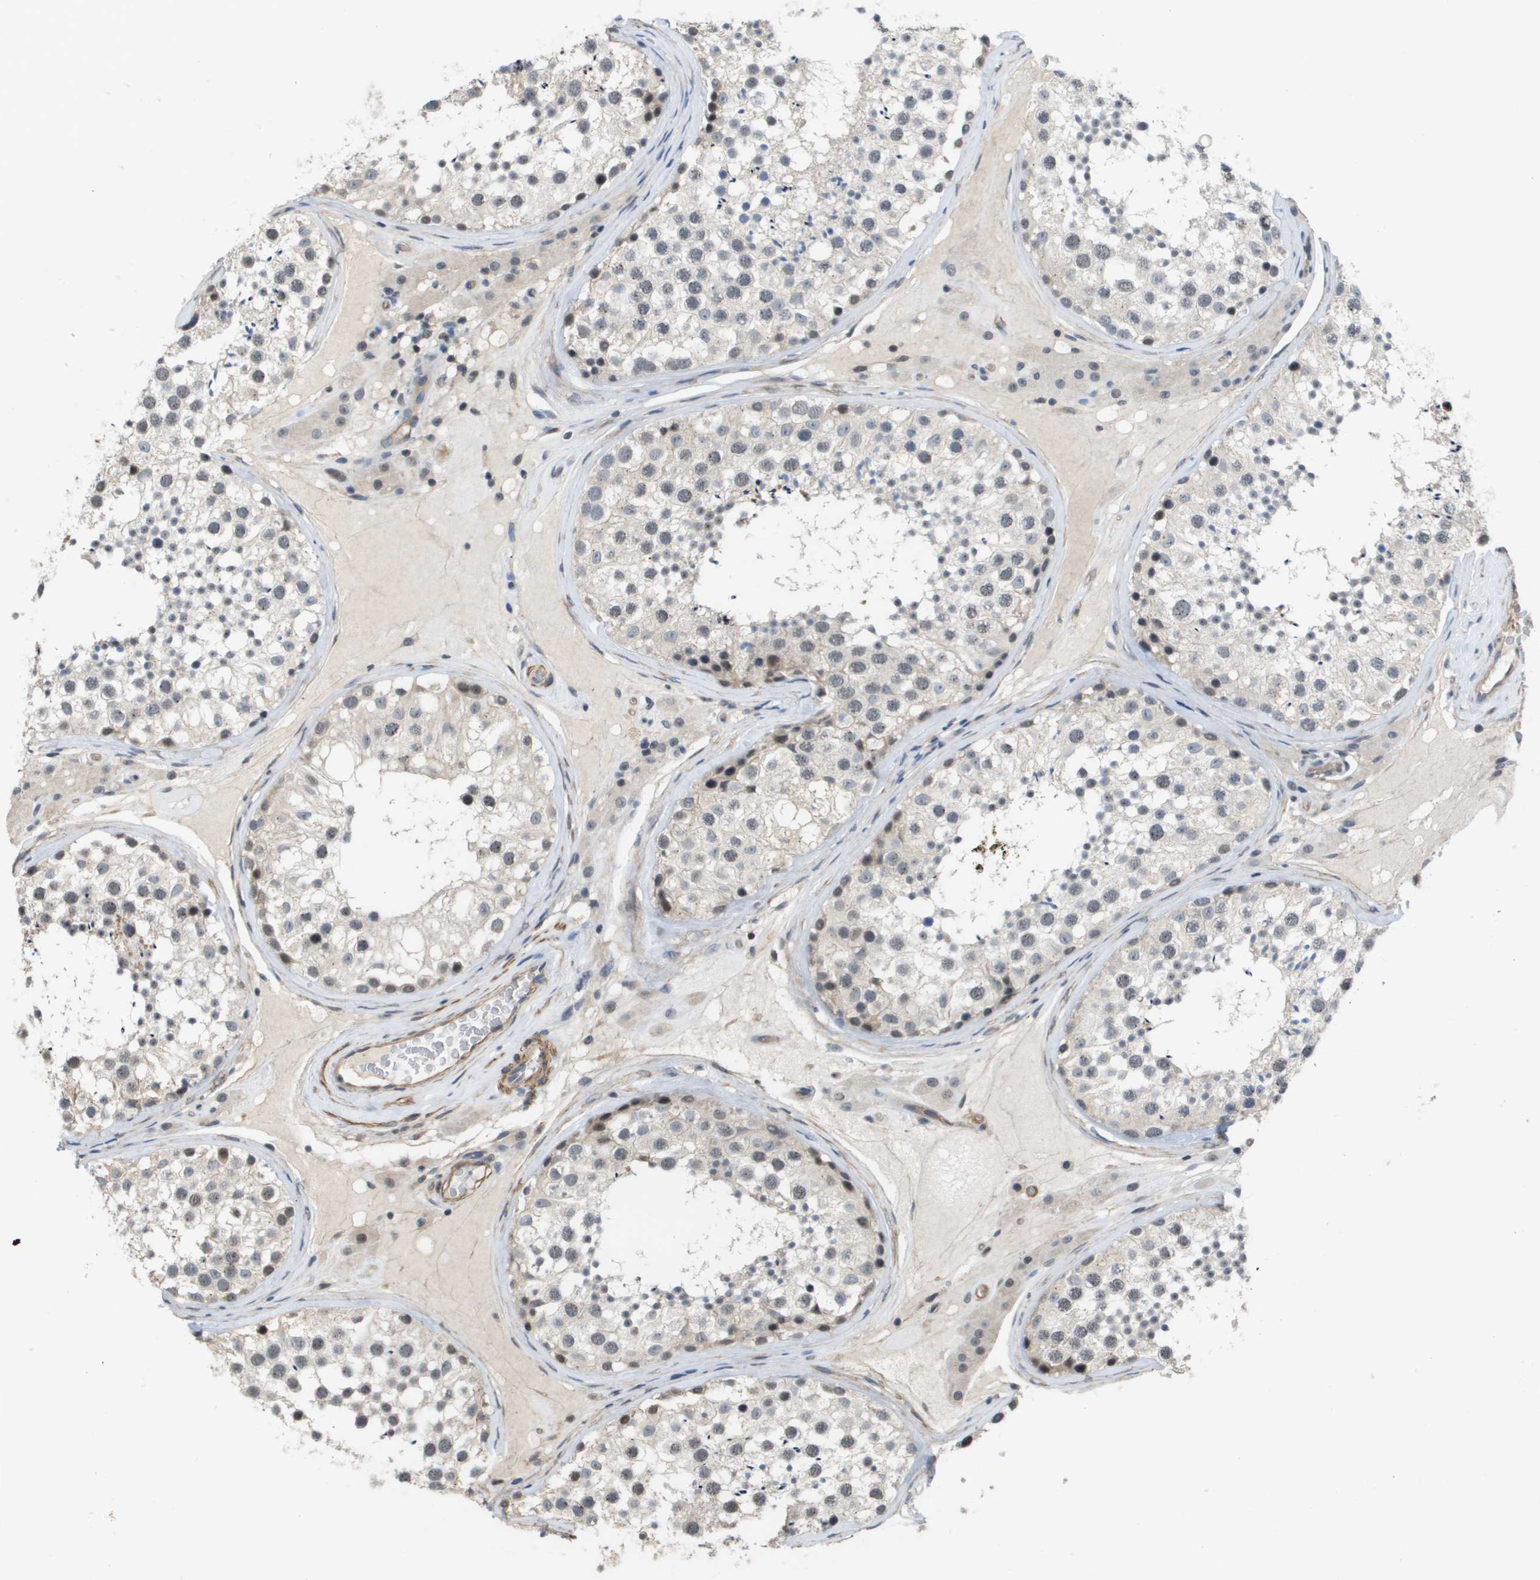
{"staining": {"intensity": "weak", "quantity": "25%-75%", "location": "nuclear"}, "tissue": "testis", "cell_type": "Cells in seminiferous ducts", "image_type": "normal", "snomed": [{"axis": "morphology", "description": "Normal tissue, NOS"}, {"axis": "topography", "description": "Testis"}], "caption": "The immunohistochemical stain labels weak nuclear staining in cells in seminiferous ducts of normal testis. (Stains: DAB (3,3'-diaminobenzidine) in brown, nuclei in blue, Microscopy: brightfield microscopy at high magnification).", "gene": "RNF112", "patient": {"sex": "male", "age": 46}}